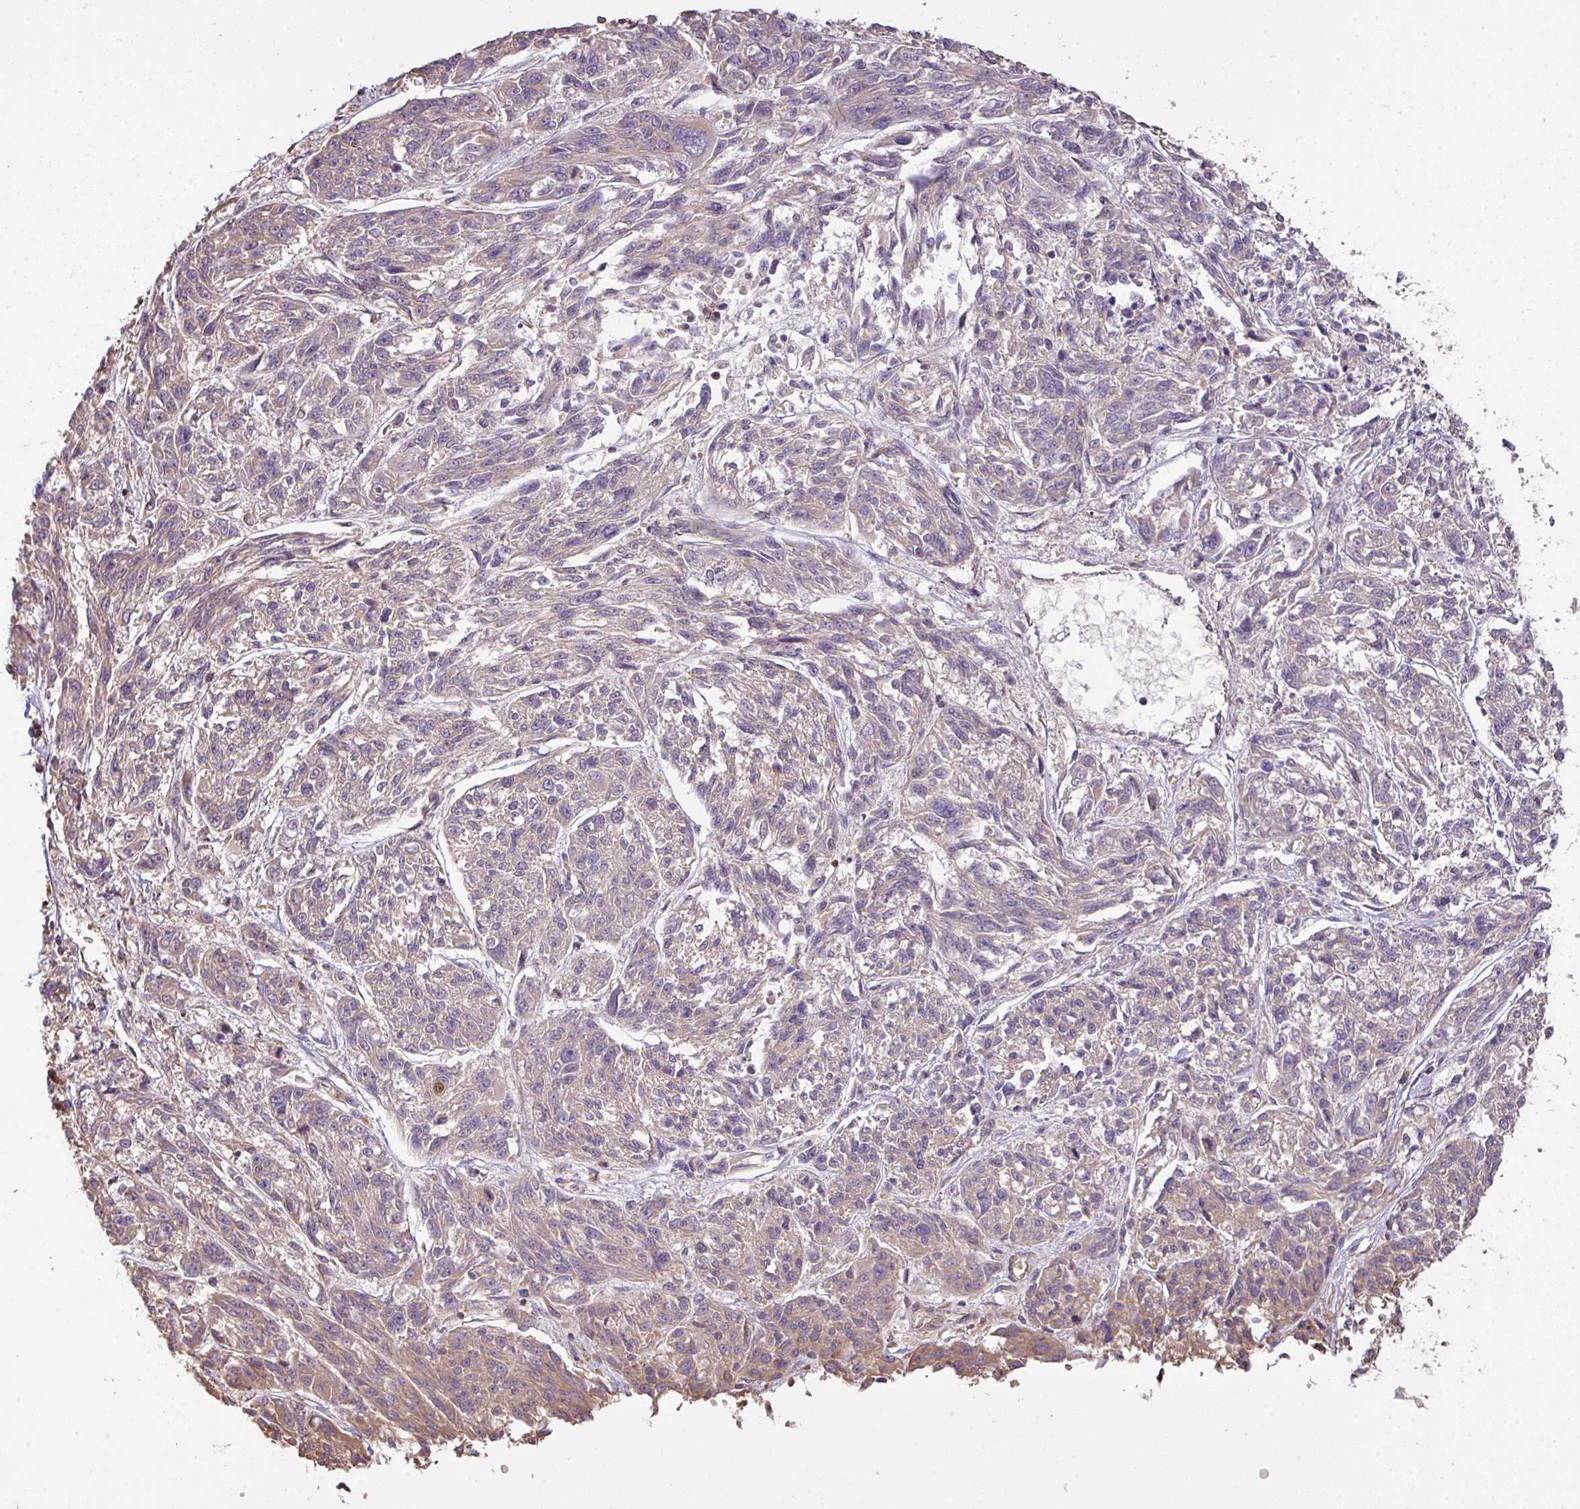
{"staining": {"intensity": "weak", "quantity": "25%-75%", "location": "cytoplasmic/membranous"}, "tissue": "melanoma", "cell_type": "Tumor cells", "image_type": "cancer", "snomed": [{"axis": "morphology", "description": "Malignant melanoma, NOS"}, {"axis": "topography", "description": "Skin"}], "caption": "Immunohistochemical staining of human malignant melanoma reveals weak cytoplasmic/membranous protein expression in about 25%-75% of tumor cells.", "gene": "VENTX", "patient": {"sex": "male", "age": 53}}